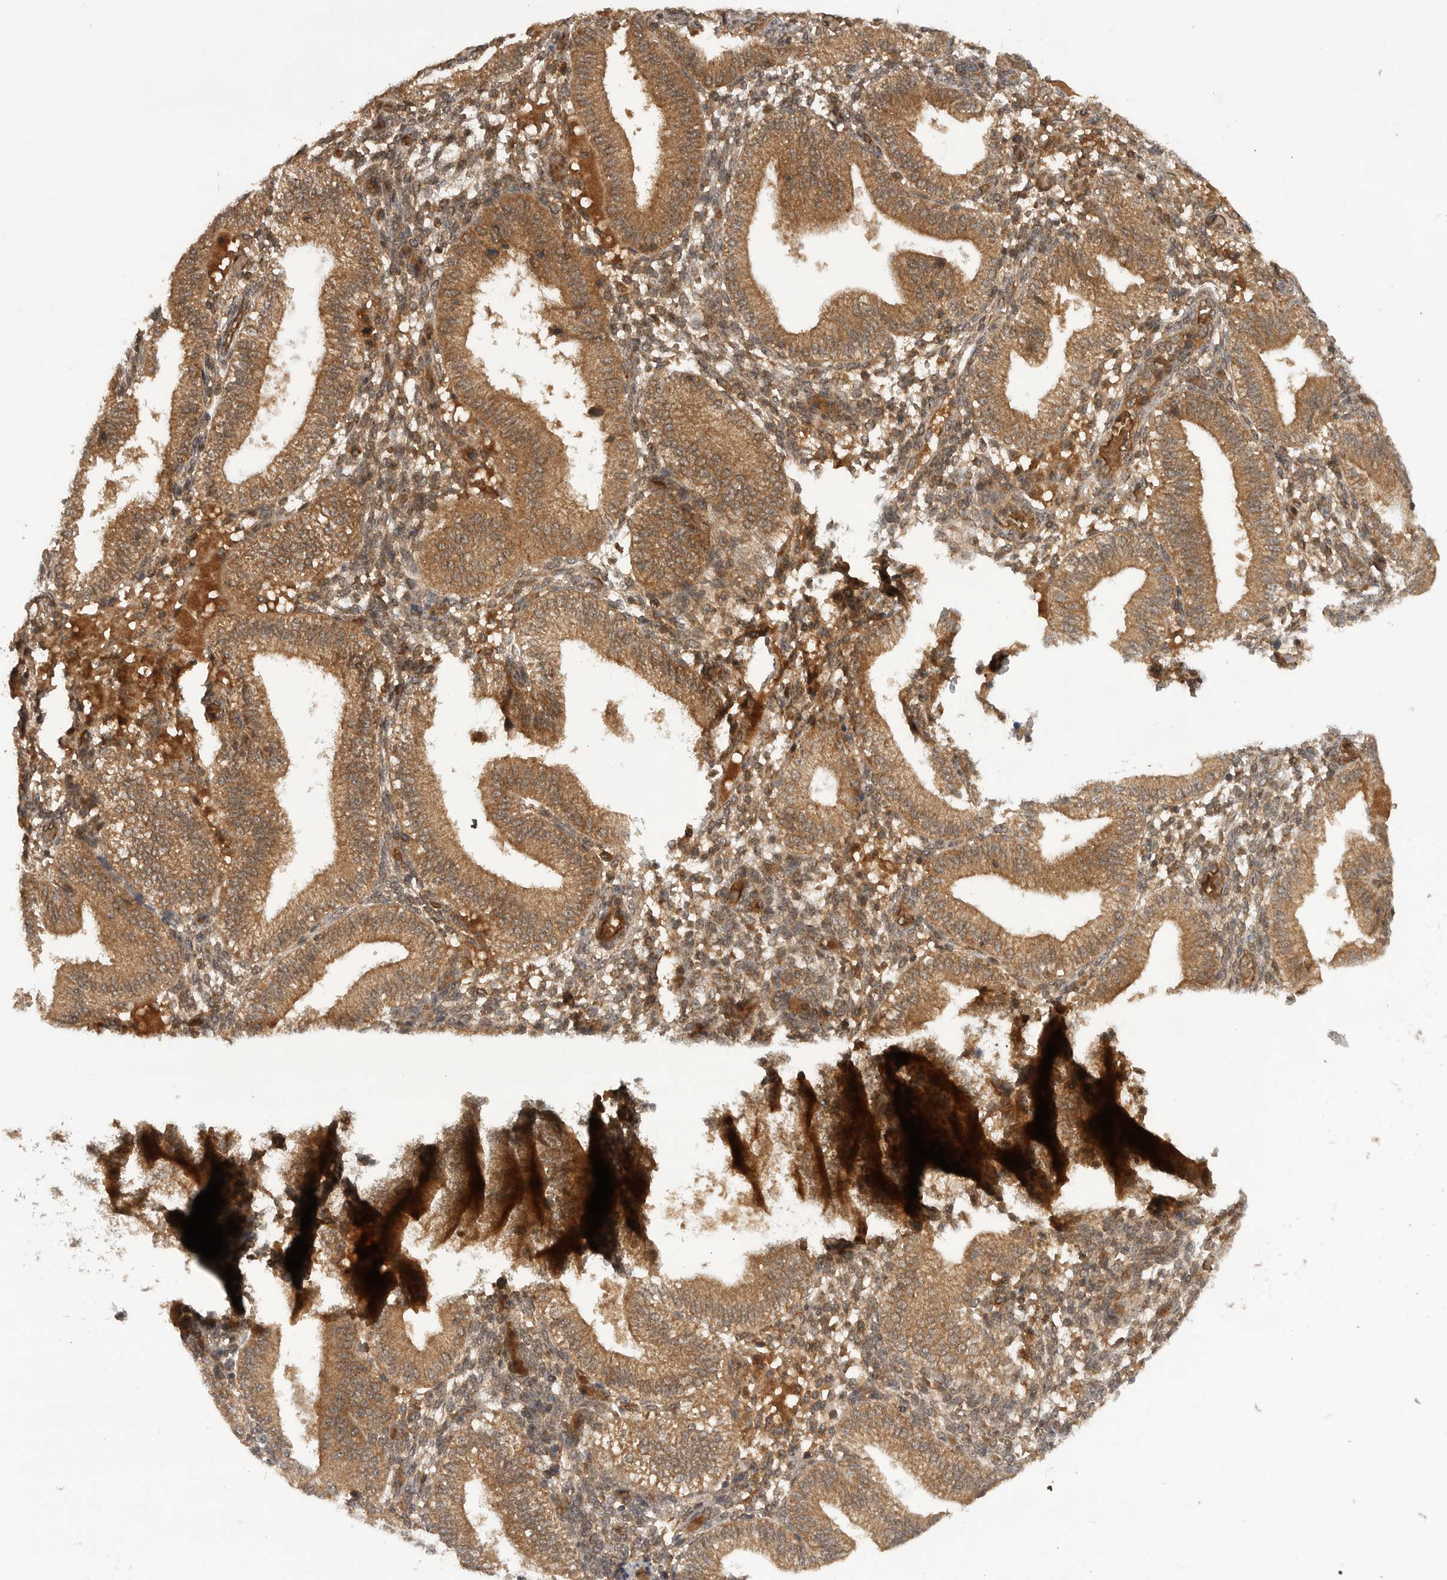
{"staining": {"intensity": "moderate", "quantity": ">75%", "location": "cytoplasmic/membranous"}, "tissue": "endometrium", "cell_type": "Cells in endometrial stroma", "image_type": "normal", "snomed": [{"axis": "morphology", "description": "Normal tissue, NOS"}, {"axis": "topography", "description": "Endometrium"}], "caption": "High-power microscopy captured an immunohistochemistry histopathology image of benign endometrium, revealing moderate cytoplasmic/membranous expression in approximately >75% of cells in endometrial stroma.", "gene": "PRDX4", "patient": {"sex": "female", "age": 39}}